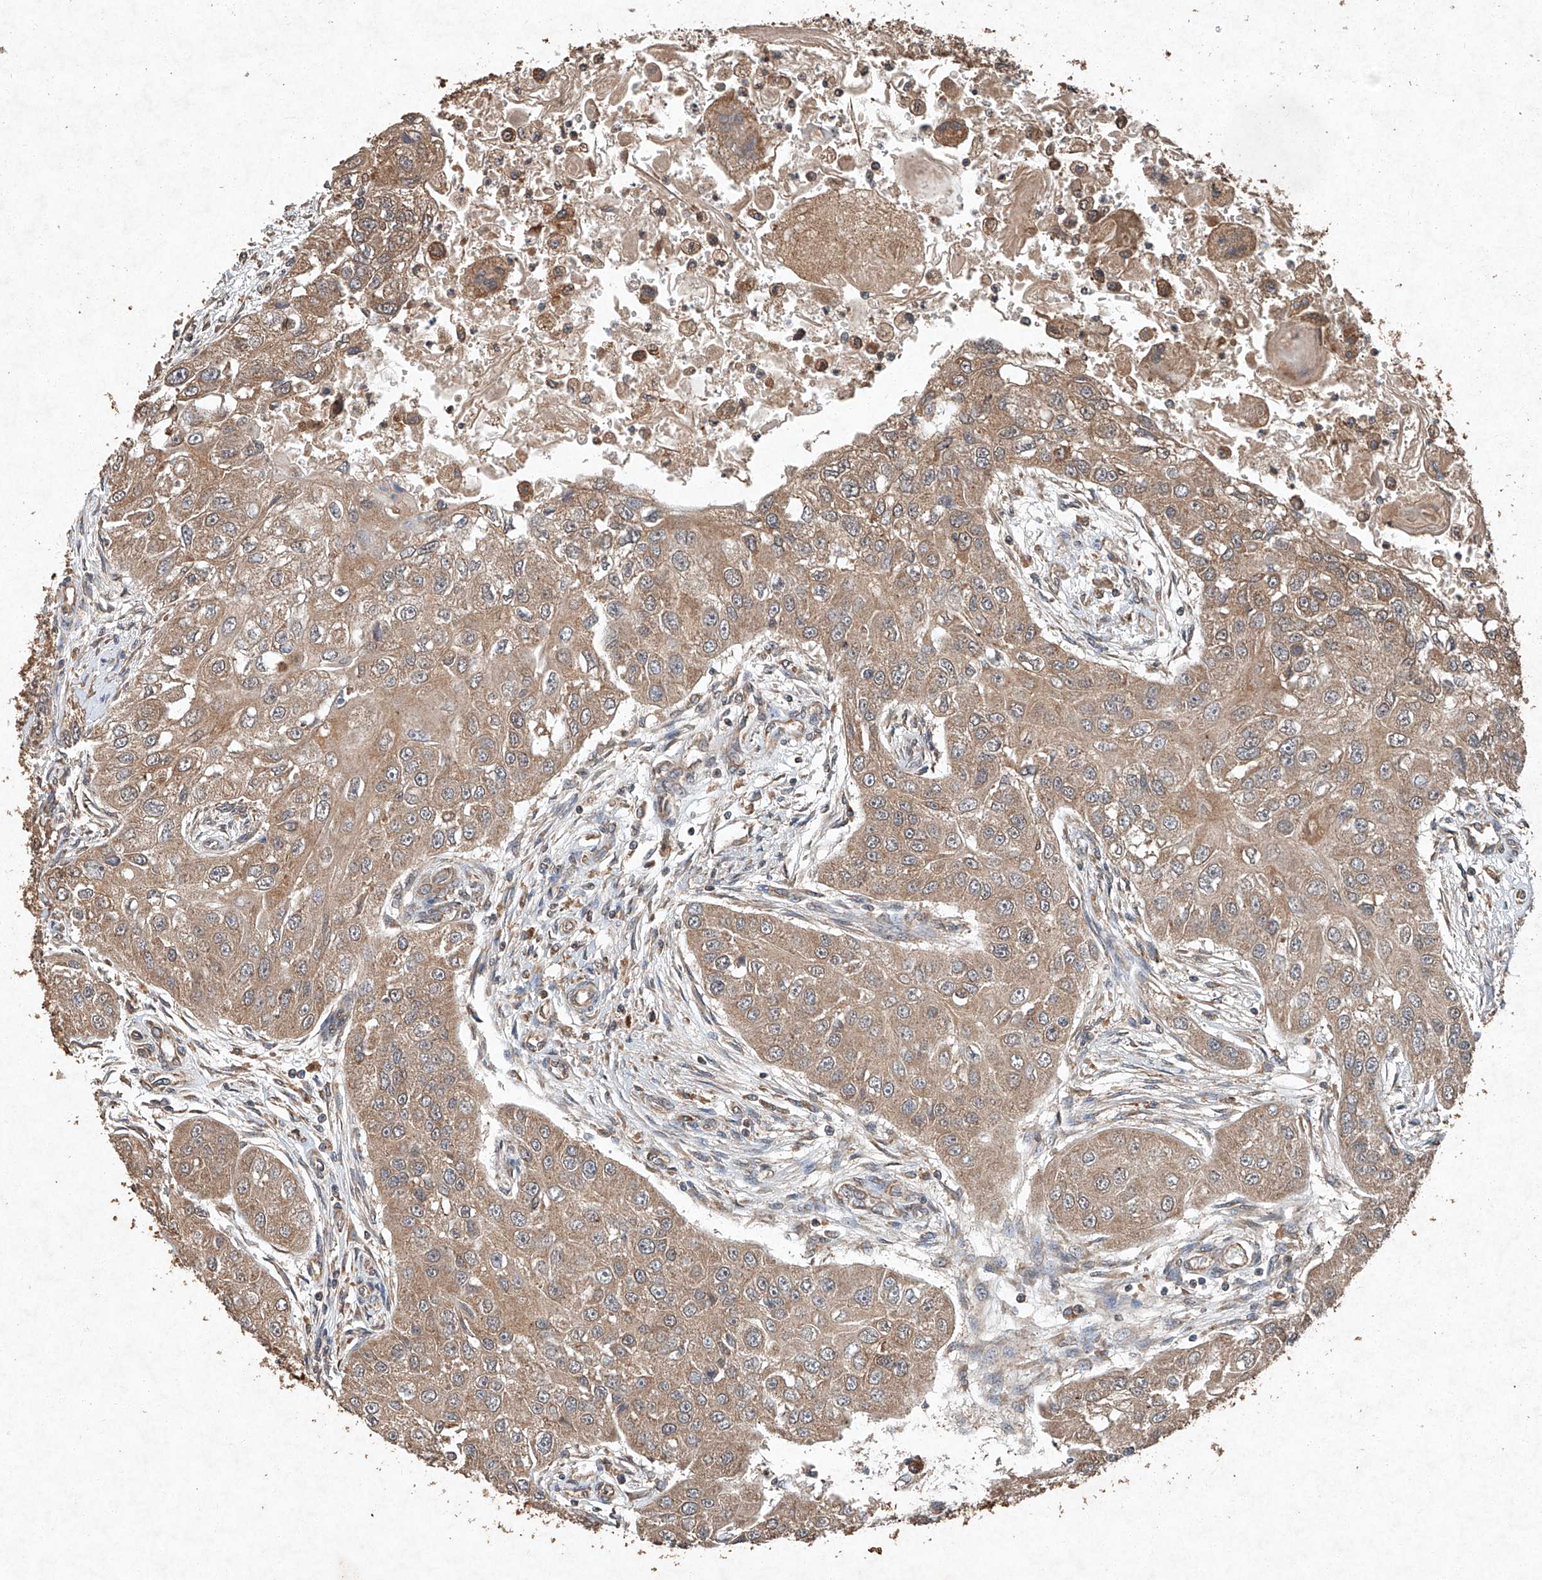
{"staining": {"intensity": "weak", "quantity": ">75%", "location": "cytoplasmic/membranous"}, "tissue": "head and neck cancer", "cell_type": "Tumor cells", "image_type": "cancer", "snomed": [{"axis": "morphology", "description": "Normal tissue, NOS"}, {"axis": "morphology", "description": "Squamous cell carcinoma, NOS"}, {"axis": "topography", "description": "Skeletal muscle"}, {"axis": "topography", "description": "Head-Neck"}], "caption": "Immunohistochemistry (IHC) photomicrograph of human squamous cell carcinoma (head and neck) stained for a protein (brown), which shows low levels of weak cytoplasmic/membranous positivity in approximately >75% of tumor cells.", "gene": "STK3", "patient": {"sex": "male", "age": 51}}